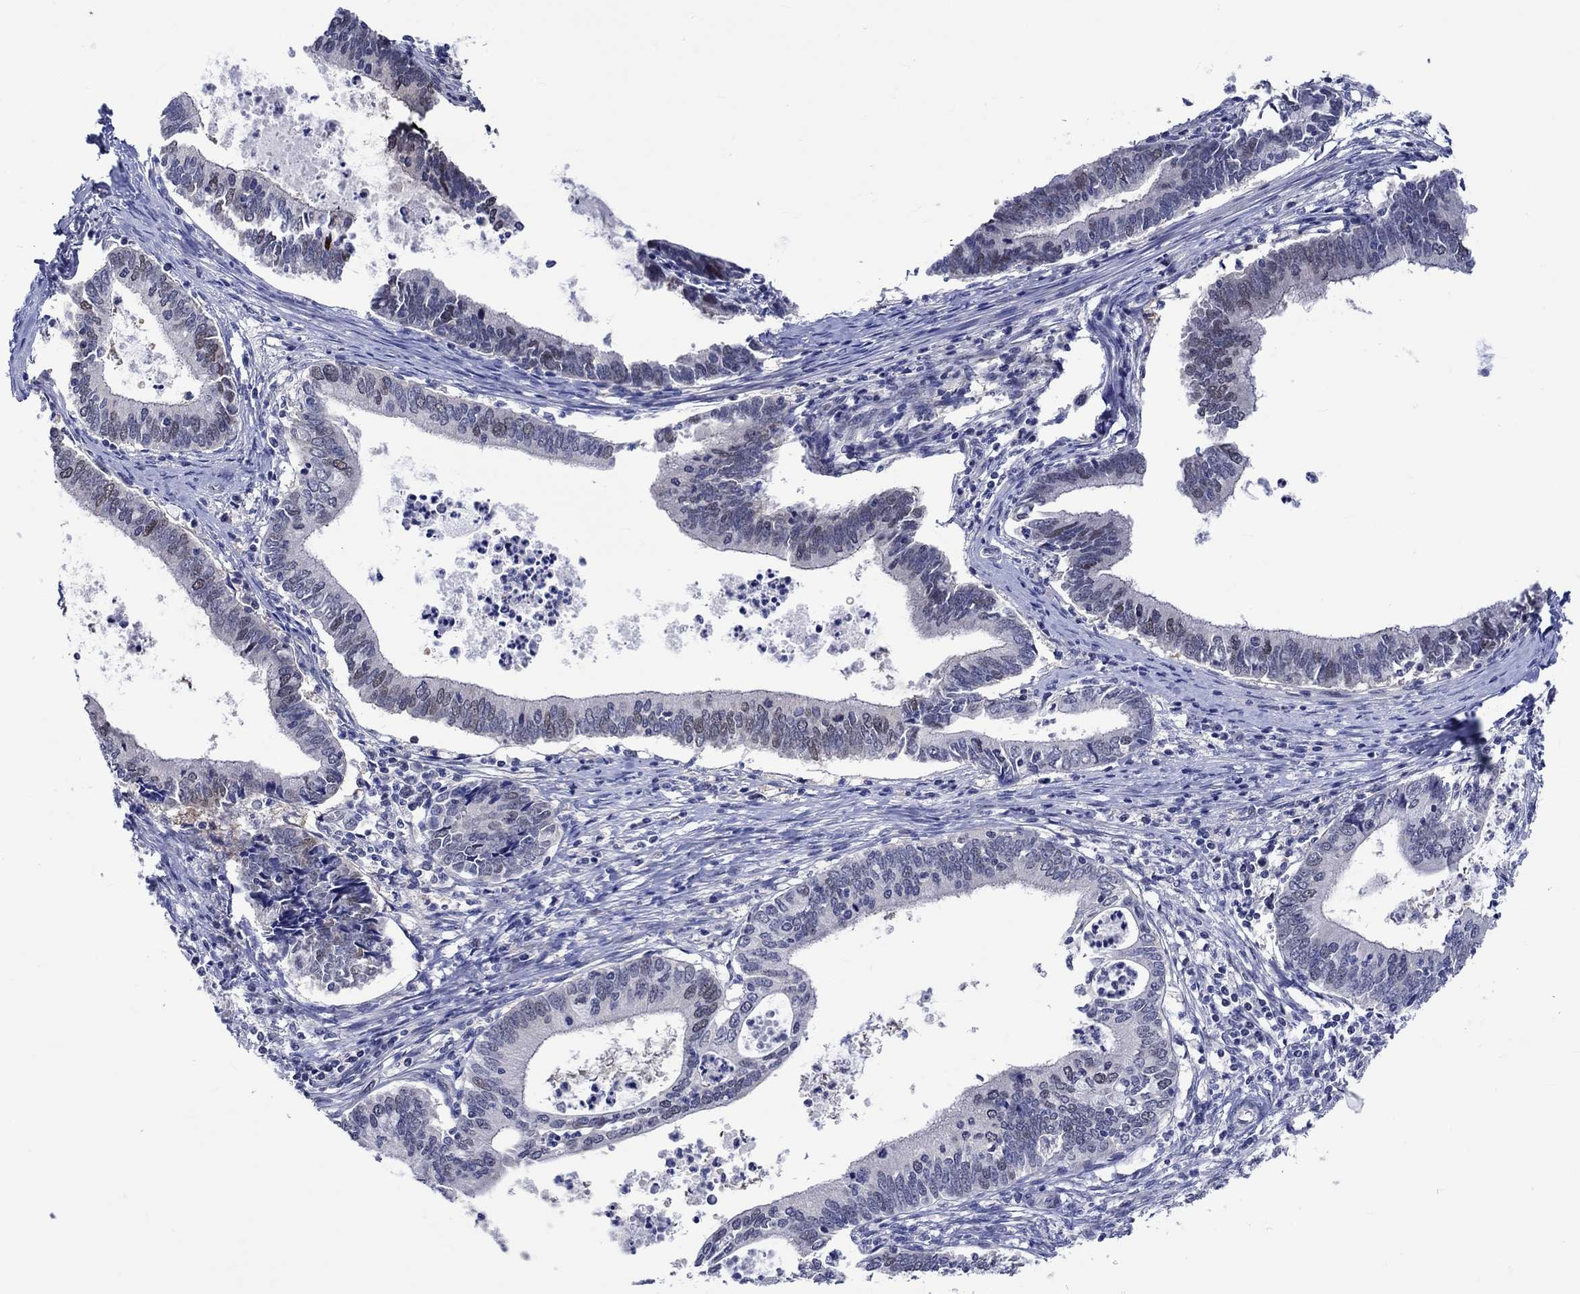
{"staining": {"intensity": "moderate", "quantity": "<25%", "location": "nuclear"}, "tissue": "cervical cancer", "cell_type": "Tumor cells", "image_type": "cancer", "snomed": [{"axis": "morphology", "description": "Adenocarcinoma, NOS"}, {"axis": "topography", "description": "Cervix"}], "caption": "This is a photomicrograph of immunohistochemistry (IHC) staining of cervical adenocarcinoma, which shows moderate positivity in the nuclear of tumor cells.", "gene": "E2F8", "patient": {"sex": "female", "age": 42}}